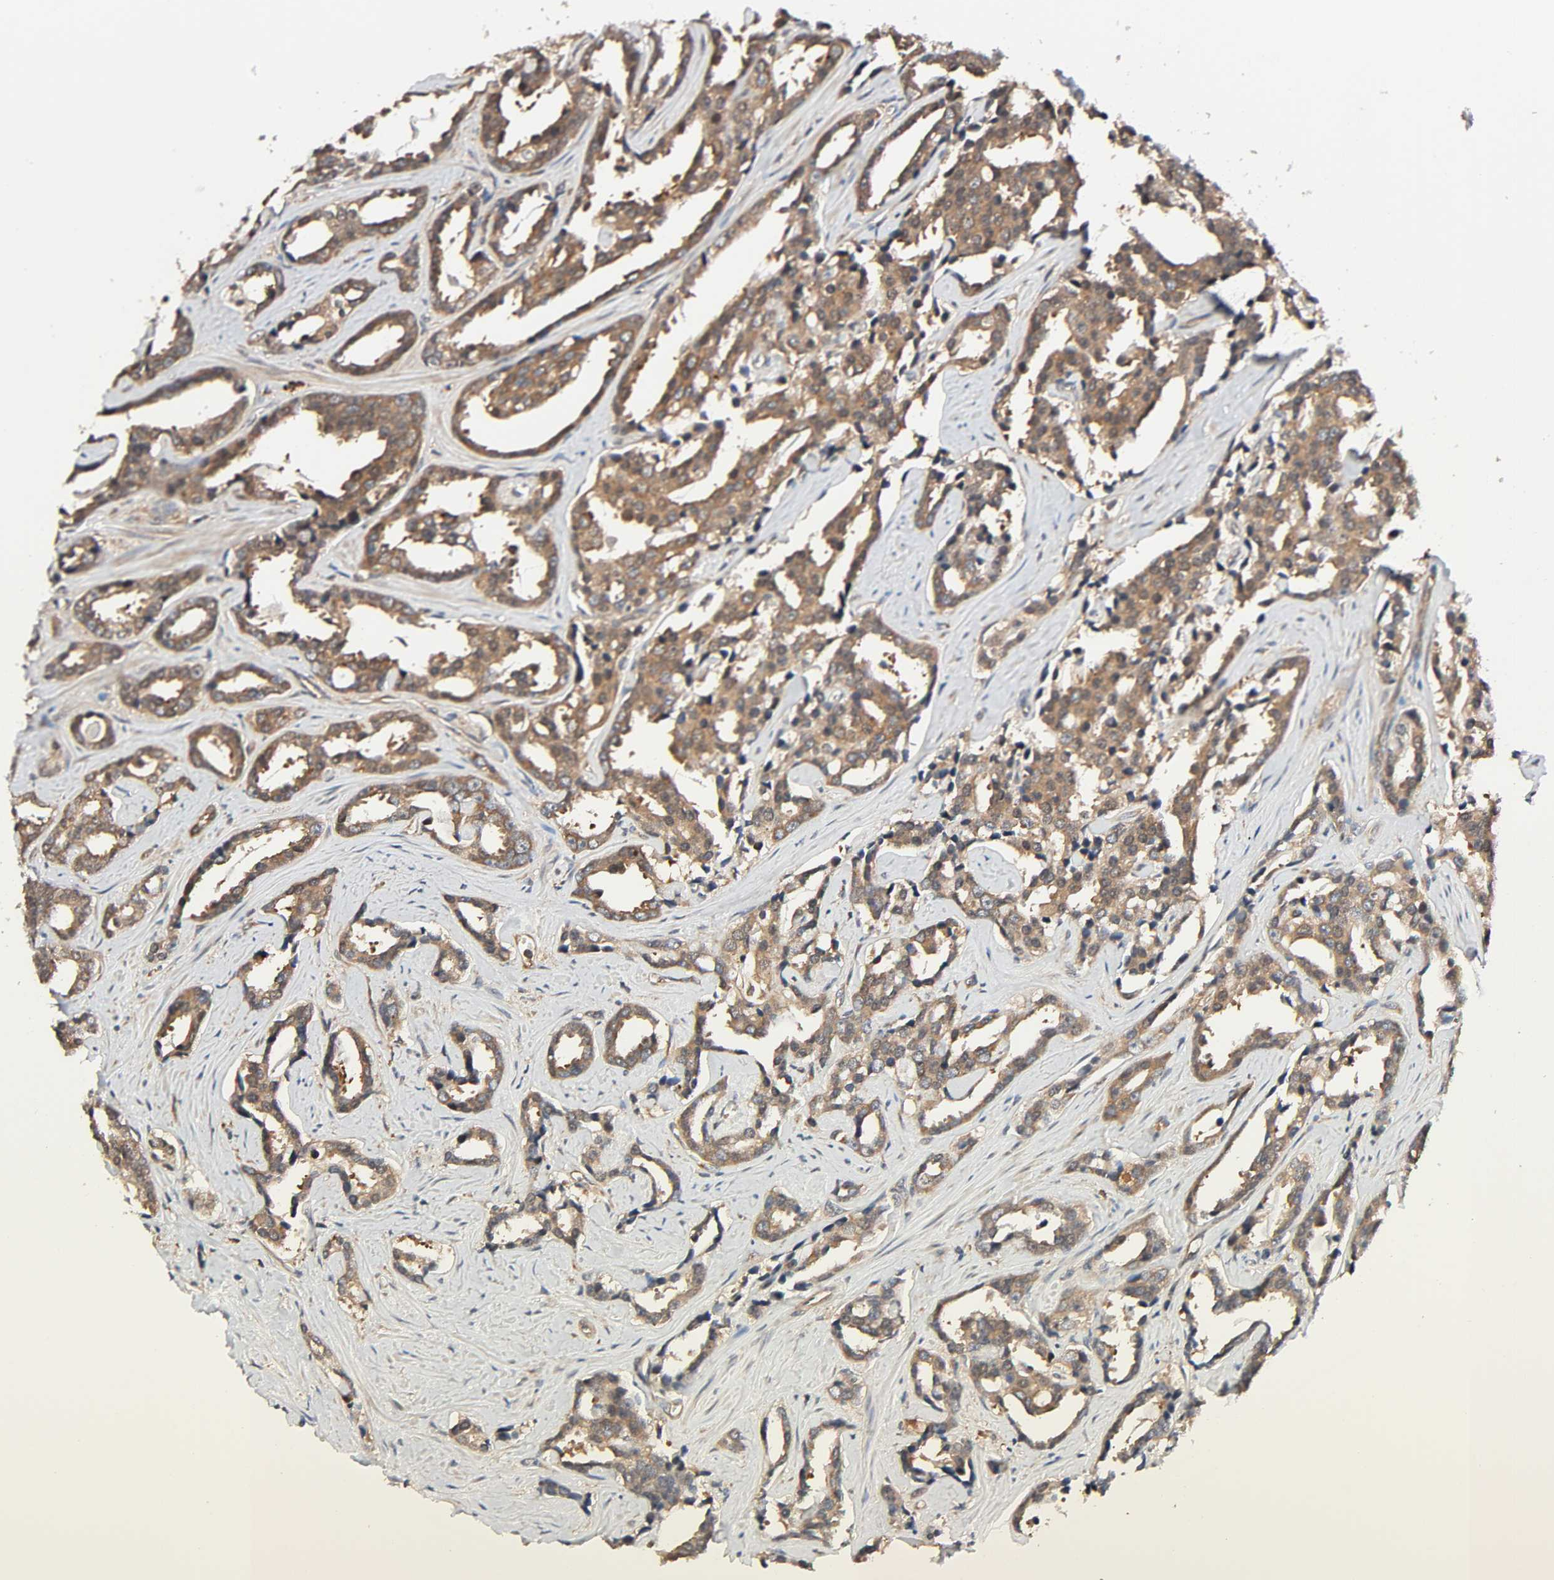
{"staining": {"intensity": "moderate", "quantity": ">75%", "location": "cytoplasmic/membranous"}, "tissue": "prostate cancer", "cell_type": "Tumor cells", "image_type": "cancer", "snomed": [{"axis": "morphology", "description": "Adenocarcinoma, High grade"}, {"axis": "topography", "description": "Prostate"}], "caption": "DAB immunohistochemical staining of prostate high-grade adenocarcinoma displays moderate cytoplasmic/membranous protein expression in about >75% of tumor cells.", "gene": "PPP2R1B", "patient": {"sex": "male", "age": 67}}